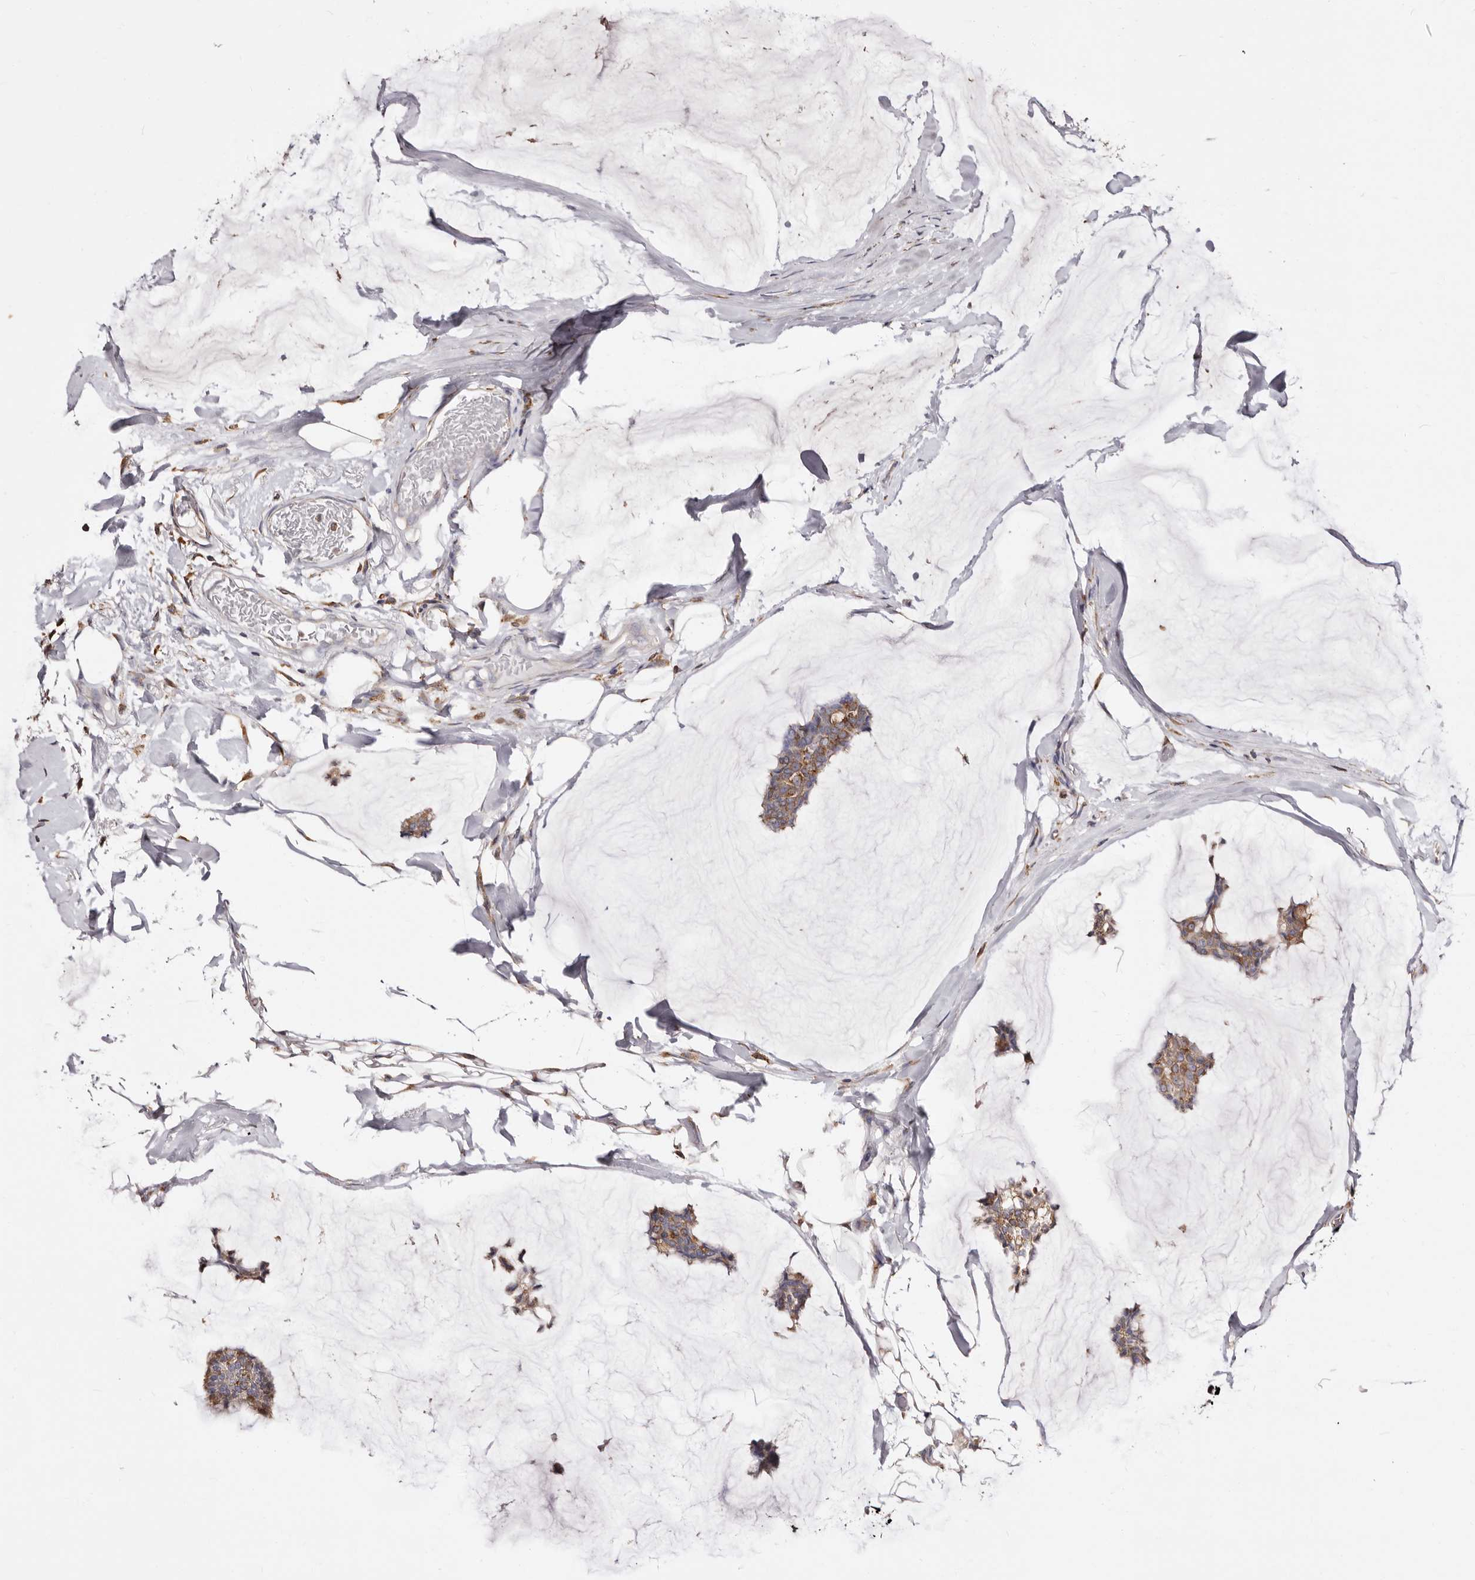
{"staining": {"intensity": "moderate", "quantity": ">75%", "location": "cytoplasmic/membranous"}, "tissue": "breast cancer", "cell_type": "Tumor cells", "image_type": "cancer", "snomed": [{"axis": "morphology", "description": "Duct carcinoma"}, {"axis": "topography", "description": "Breast"}], "caption": "Immunohistochemistry of intraductal carcinoma (breast) shows medium levels of moderate cytoplasmic/membranous staining in approximately >75% of tumor cells. The staining is performed using DAB (3,3'-diaminobenzidine) brown chromogen to label protein expression. The nuclei are counter-stained blue using hematoxylin.", "gene": "ACBD6", "patient": {"sex": "female", "age": 93}}